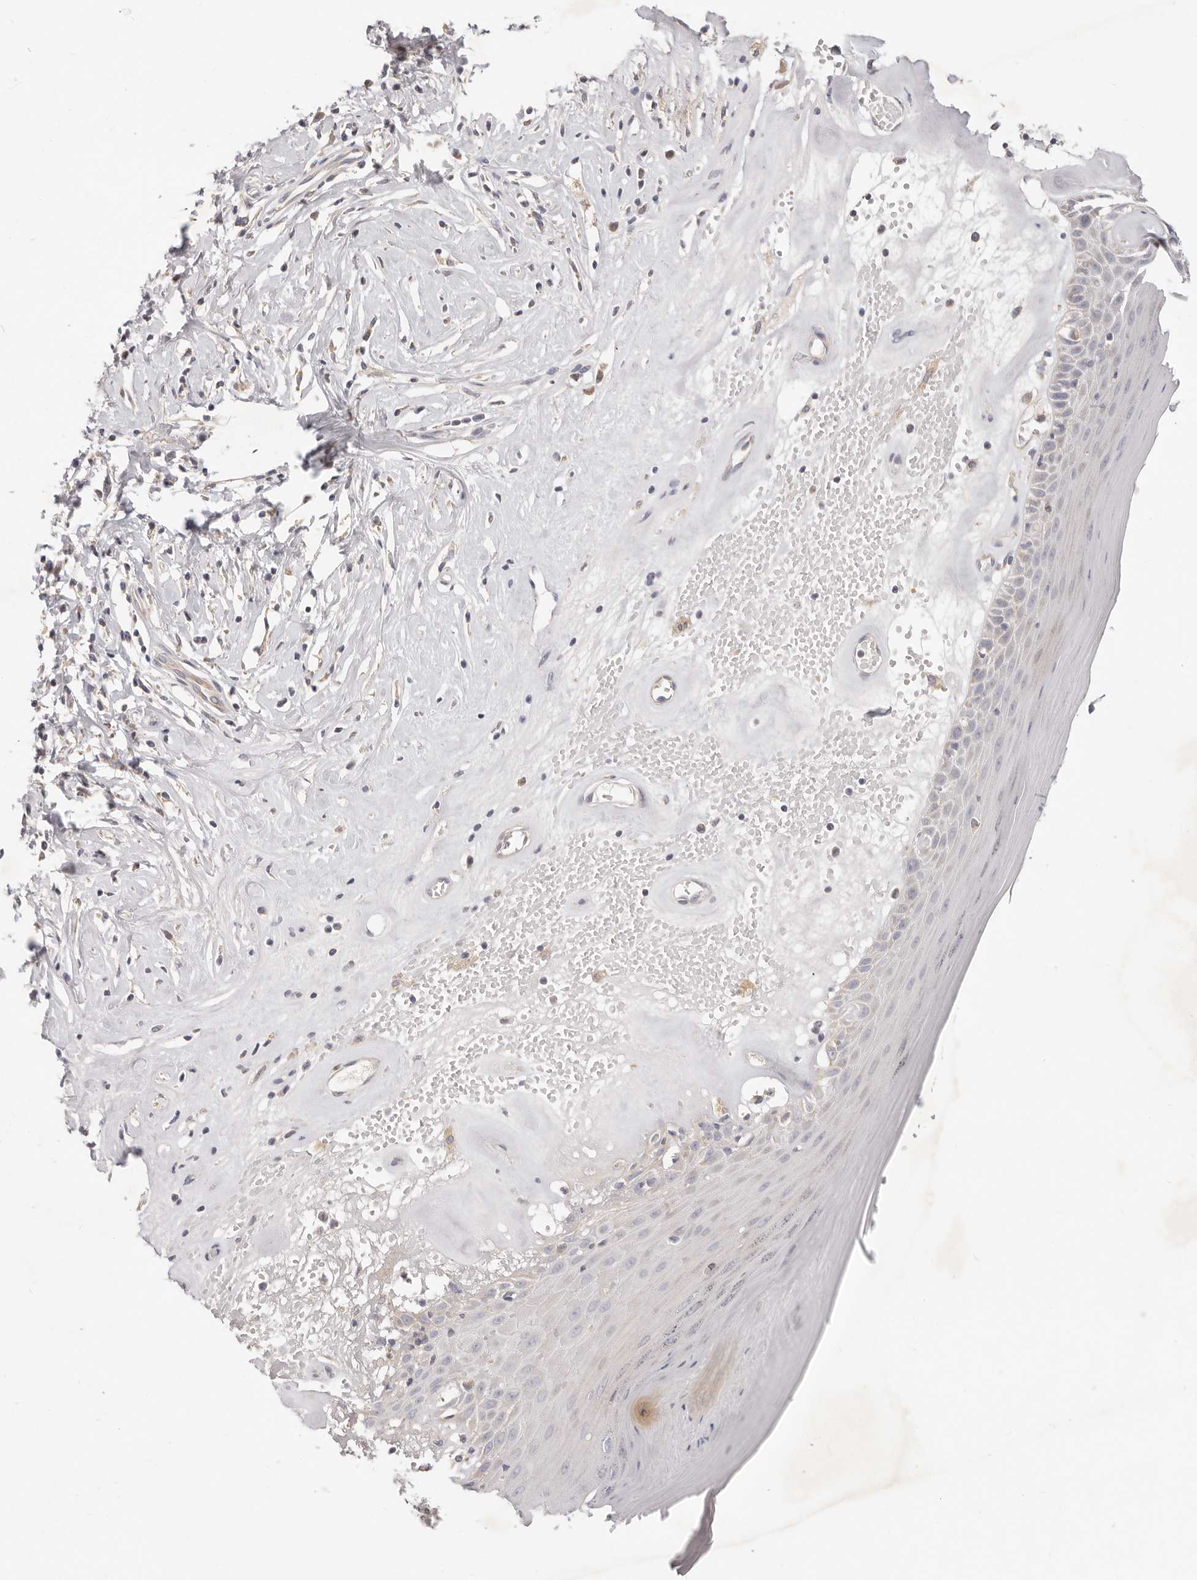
{"staining": {"intensity": "moderate", "quantity": "<25%", "location": "cytoplasmic/membranous"}, "tissue": "skin", "cell_type": "Epidermal cells", "image_type": "normal", "snomed": [{"axis": "morphology", "description": "Normal tissue, NOS"}, {"axis": "morphology", "description": "Inflammation, NOS"}, {"axis": "topography", "description": "Vulva"}], "caption": "Immunohistochemistry (IHC) photomicrograph of unremarkable human skin stained for a protein (brown), which demonstrates low levels of moderate cytoplasmic/membranous expression in approximately <25% of epidermal cells.", "gene": "TFB2M", "patient": {"sex": "female", "age": 84}}